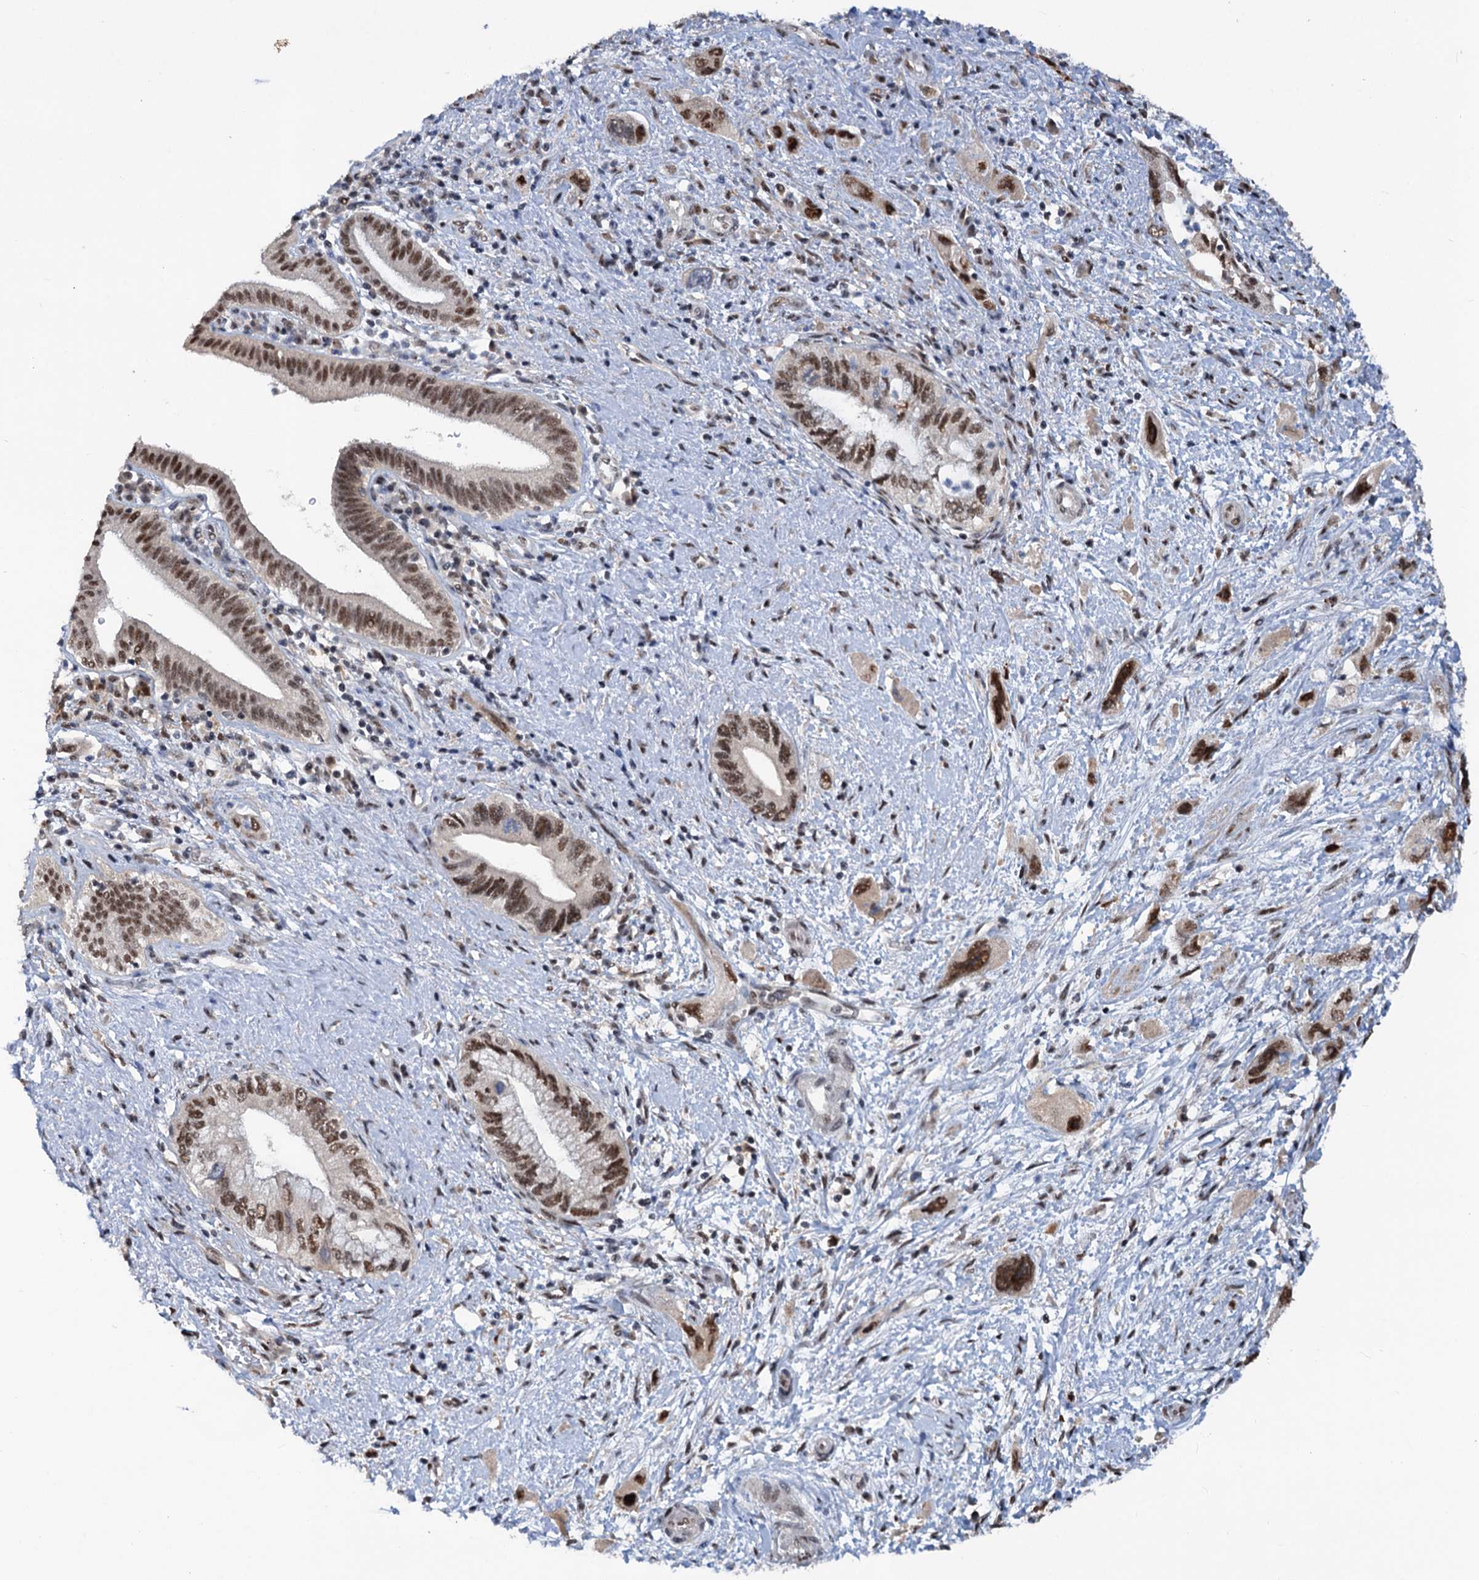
{"staining": {"intensity": "moderate", "quantity": ">75%", "location": "nuclear"}, "tissue": "pancreatic cancer", "cell_type": "Tumor cells", "image_type": "cancer", "snomed": [{"axis": "morphology", "description": "Adenocarcinoma, NOS"}, {"axis": "topography", "description": "Pancreas"}], "caption": "A medium amount of moderate nuclear expression is seen in approximately >75% of tumor cells in adenocarcinoma (pancreatic) tissue.", "gene": "PHF8", "patient": {"sex": "female", "age": 73}}